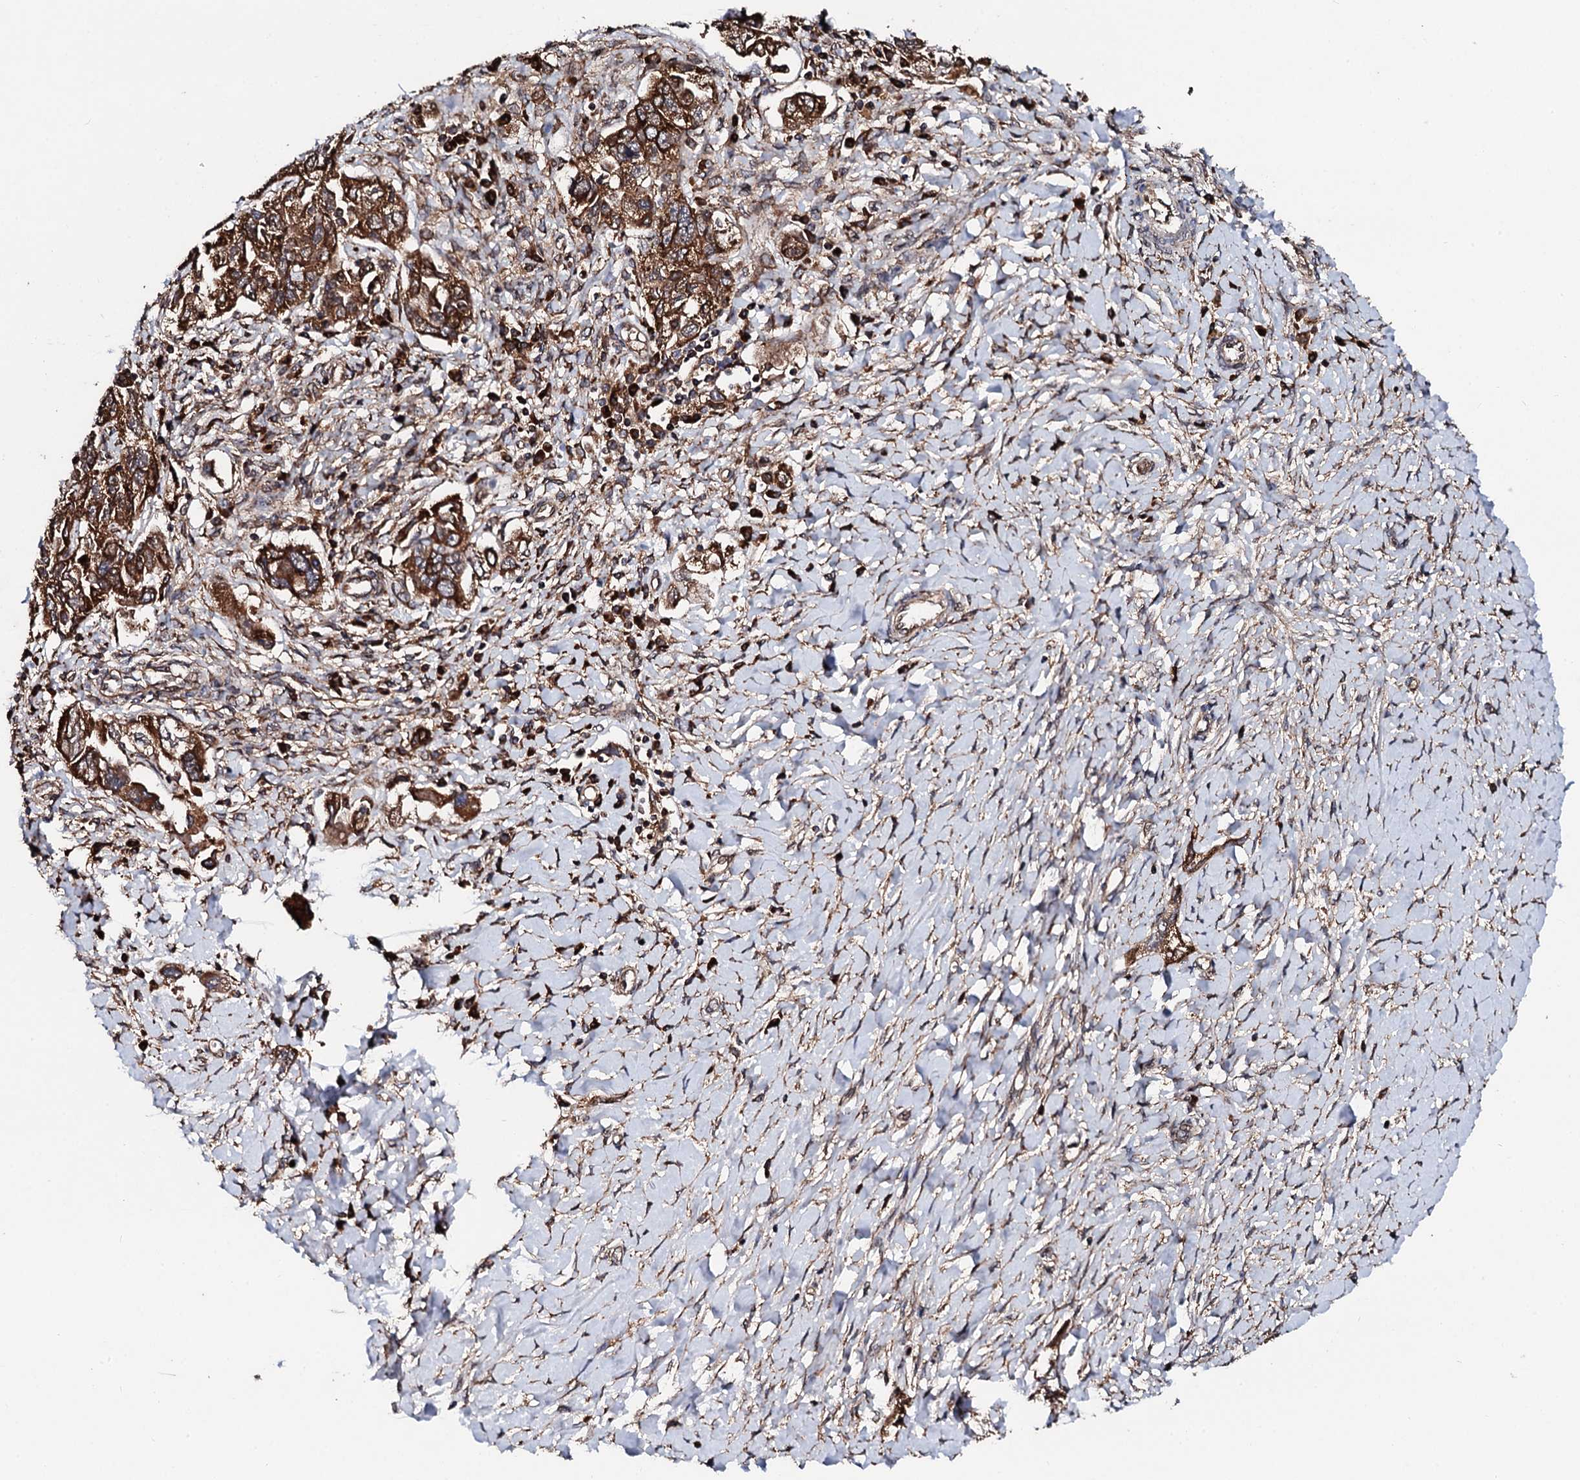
{"staining": {"intensity": "strong", "quantity": ">75%", "location": "cytoplasmic/membranous"}, "tissue": "ovarian cancer", "cell_type": "Tumor cells", "image_type": "cancer", "snomed": [{"axis": "morphology", "description": "Carcinoma, NOS"}, {"axis": "morphology", "description": "Cystadenocarcinoma, serous, NOS"}, {"axis": "topography", "description": "Ovary"}], "caption": "Protein staining of ovarian cancer tissue displays strong cytoplasmic/membranous staining in about >75% of tumor cells. The staining was performed using DAB (3,3'-diaminobenzidine), with brown indicating positive protein expression. Nuclei are stained blue with hematoxylin.", "gene": "CKAP5", "patient": {"sex": "female", "age": 69}}